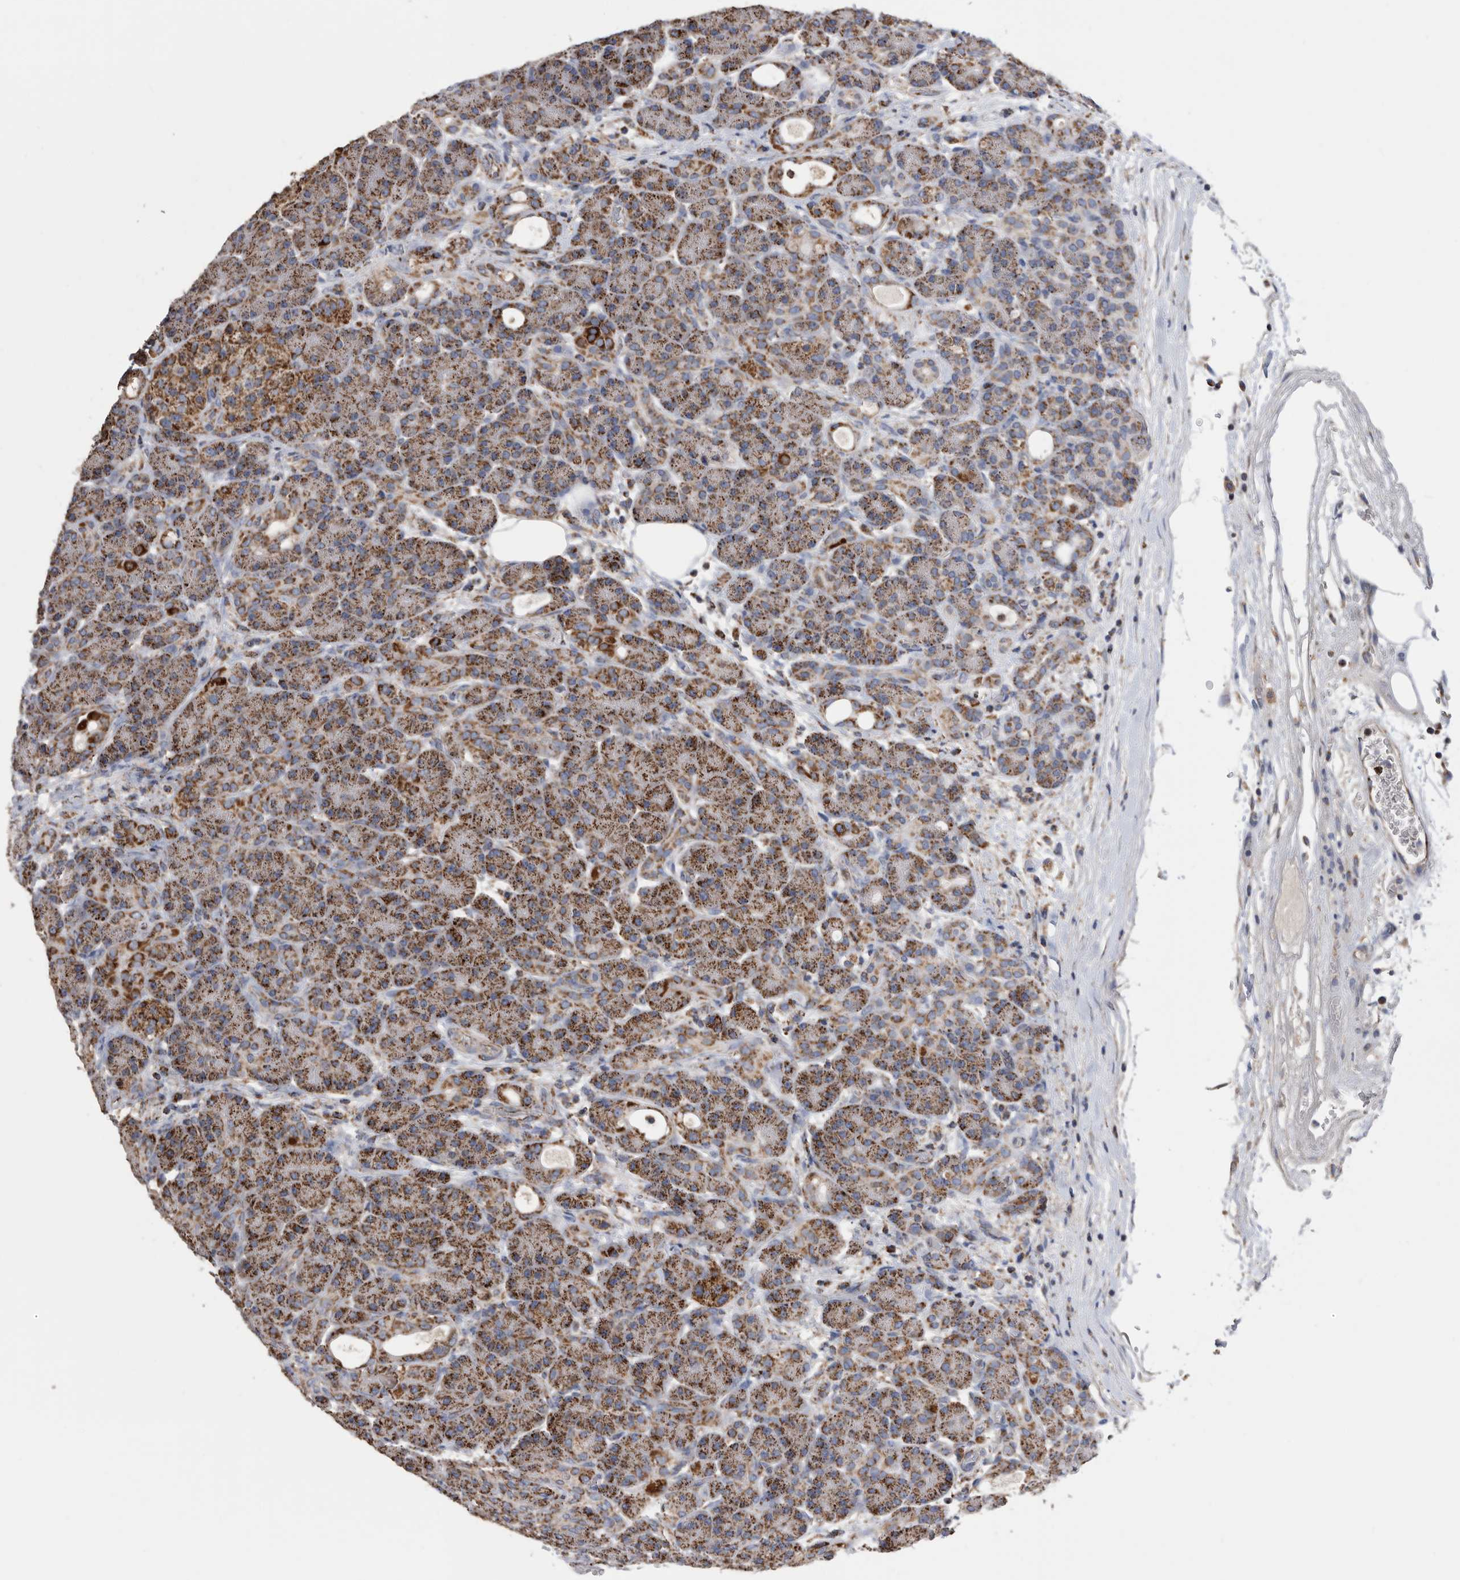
{"staining": {"intensity": "strong", "quantity": ">75%", "location": "cytoplasmic/membranous"}, "tissue": "pancreas", "cell_type": "Exocrine glandular cells", "image_type": "normal", "snomed": [{"axis": "morphology", "description": "Normal tissue, NOS"}, {"axis": "topography", "description": "Pancreas"}], "caption": "IHC (DAB (3,3'-diaminobenzidine)) staining of unremarkable human pancreas demonstrates strong cytoplasmic/membranous protein expression in approximately >75% of exocrine glandular cells. (brown staining indicates protein expression, while blue staining denotes nuclei).", "gene": "WFDC1", "patient": {"sex": "male", "age": 63}}